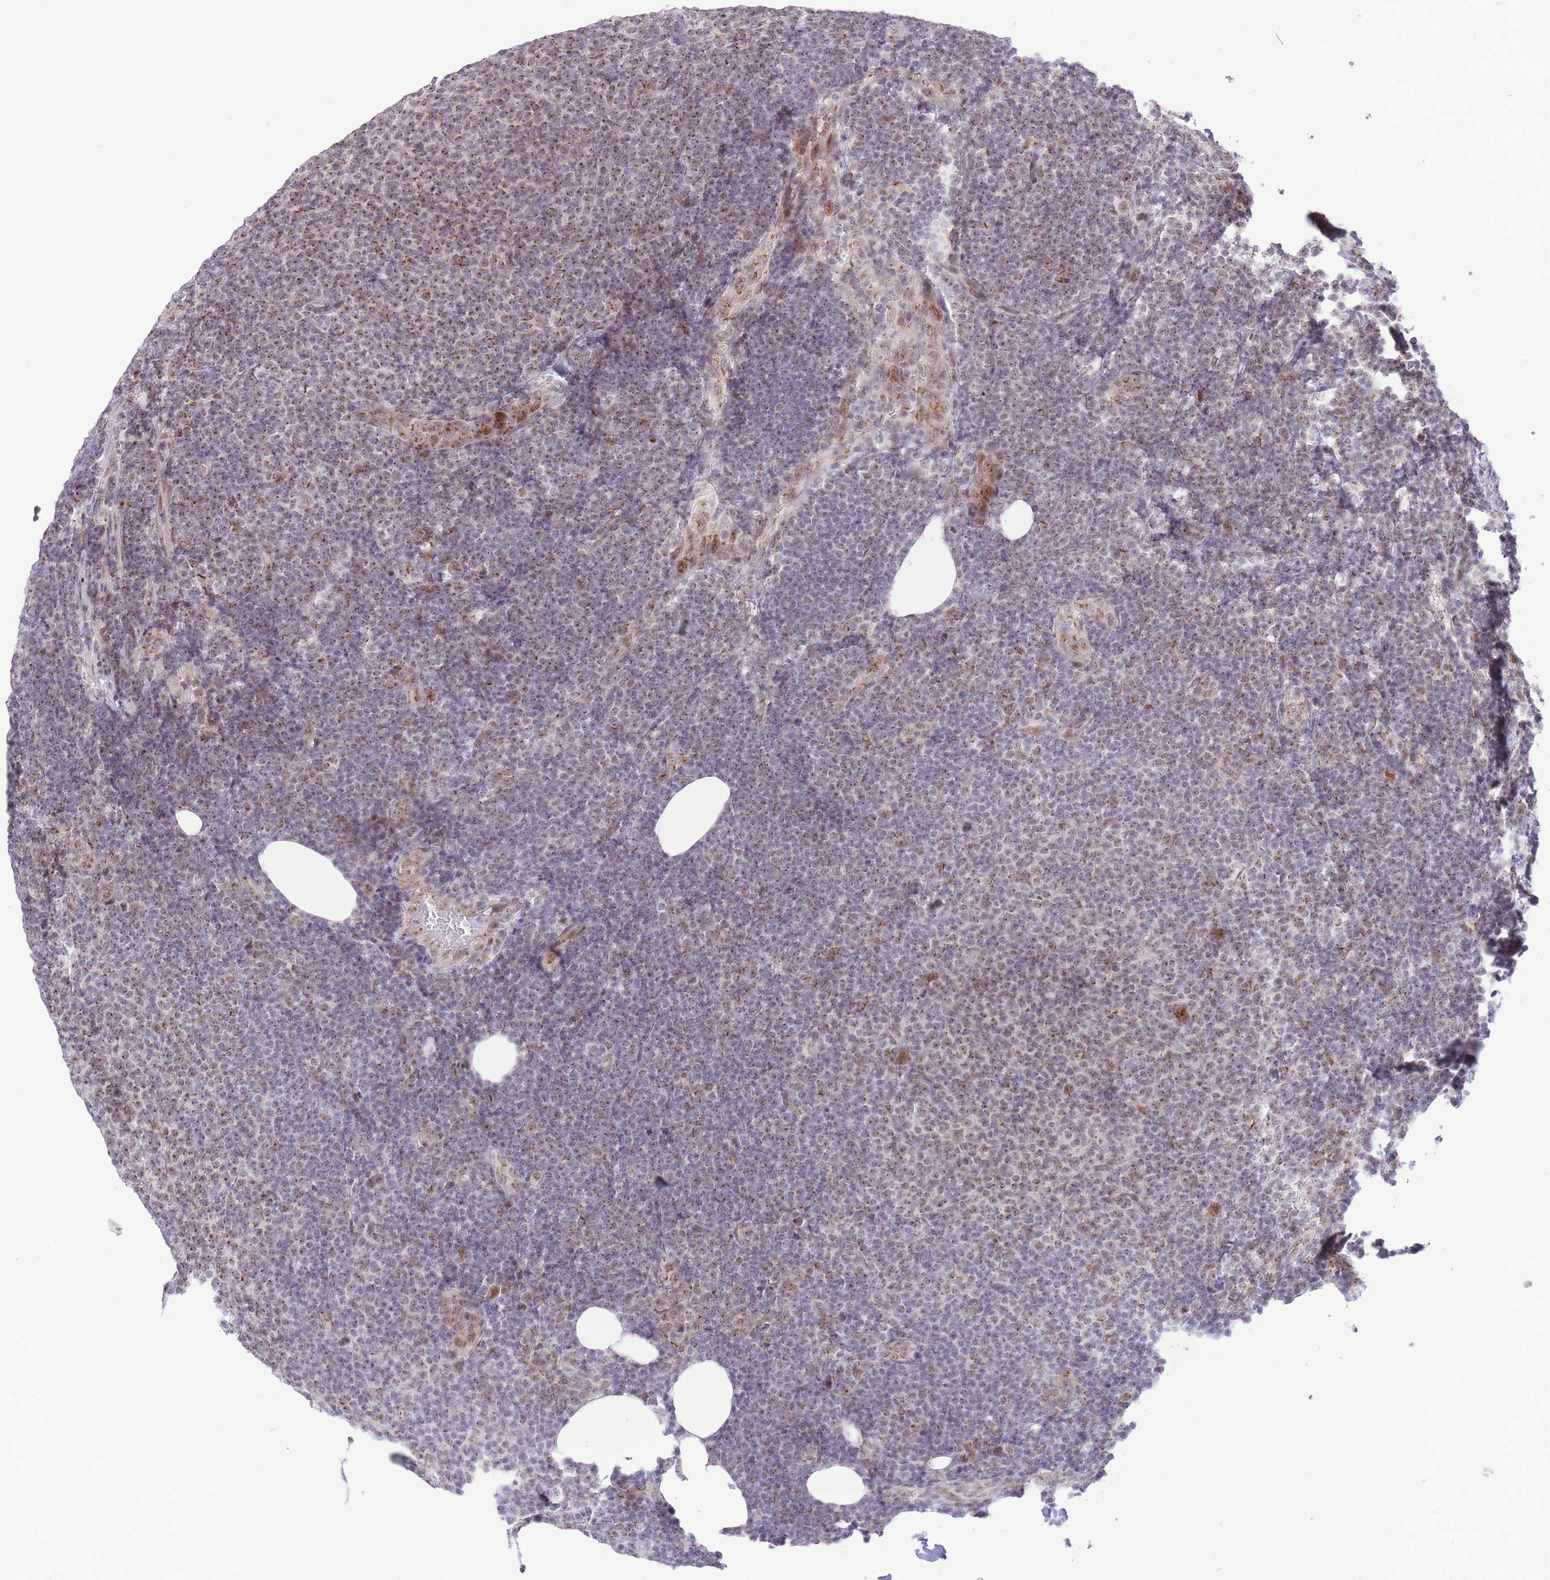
{"staining": {"intensity": "moderate", "quantity": "25%-75%", "location": "cytoplasmic/membranous"}, "tissue": "lymphoma", "cell_type": "Tumor cells", "image_type": "cancer", "snomed": [{"axis": "morphology", "description": "Malignant lymphoma, non-Hodgkin's type, Low grade"}, {"axis": "topography", "description": "Lymph node"}], "caption": "Human low-grade malignant lymphoma, non-Hodgkin's type stained with a protein marker shows moderate staining in tumor cells.", "gene": "INO80C", "patient": {"sex": "male", "age": 66}}